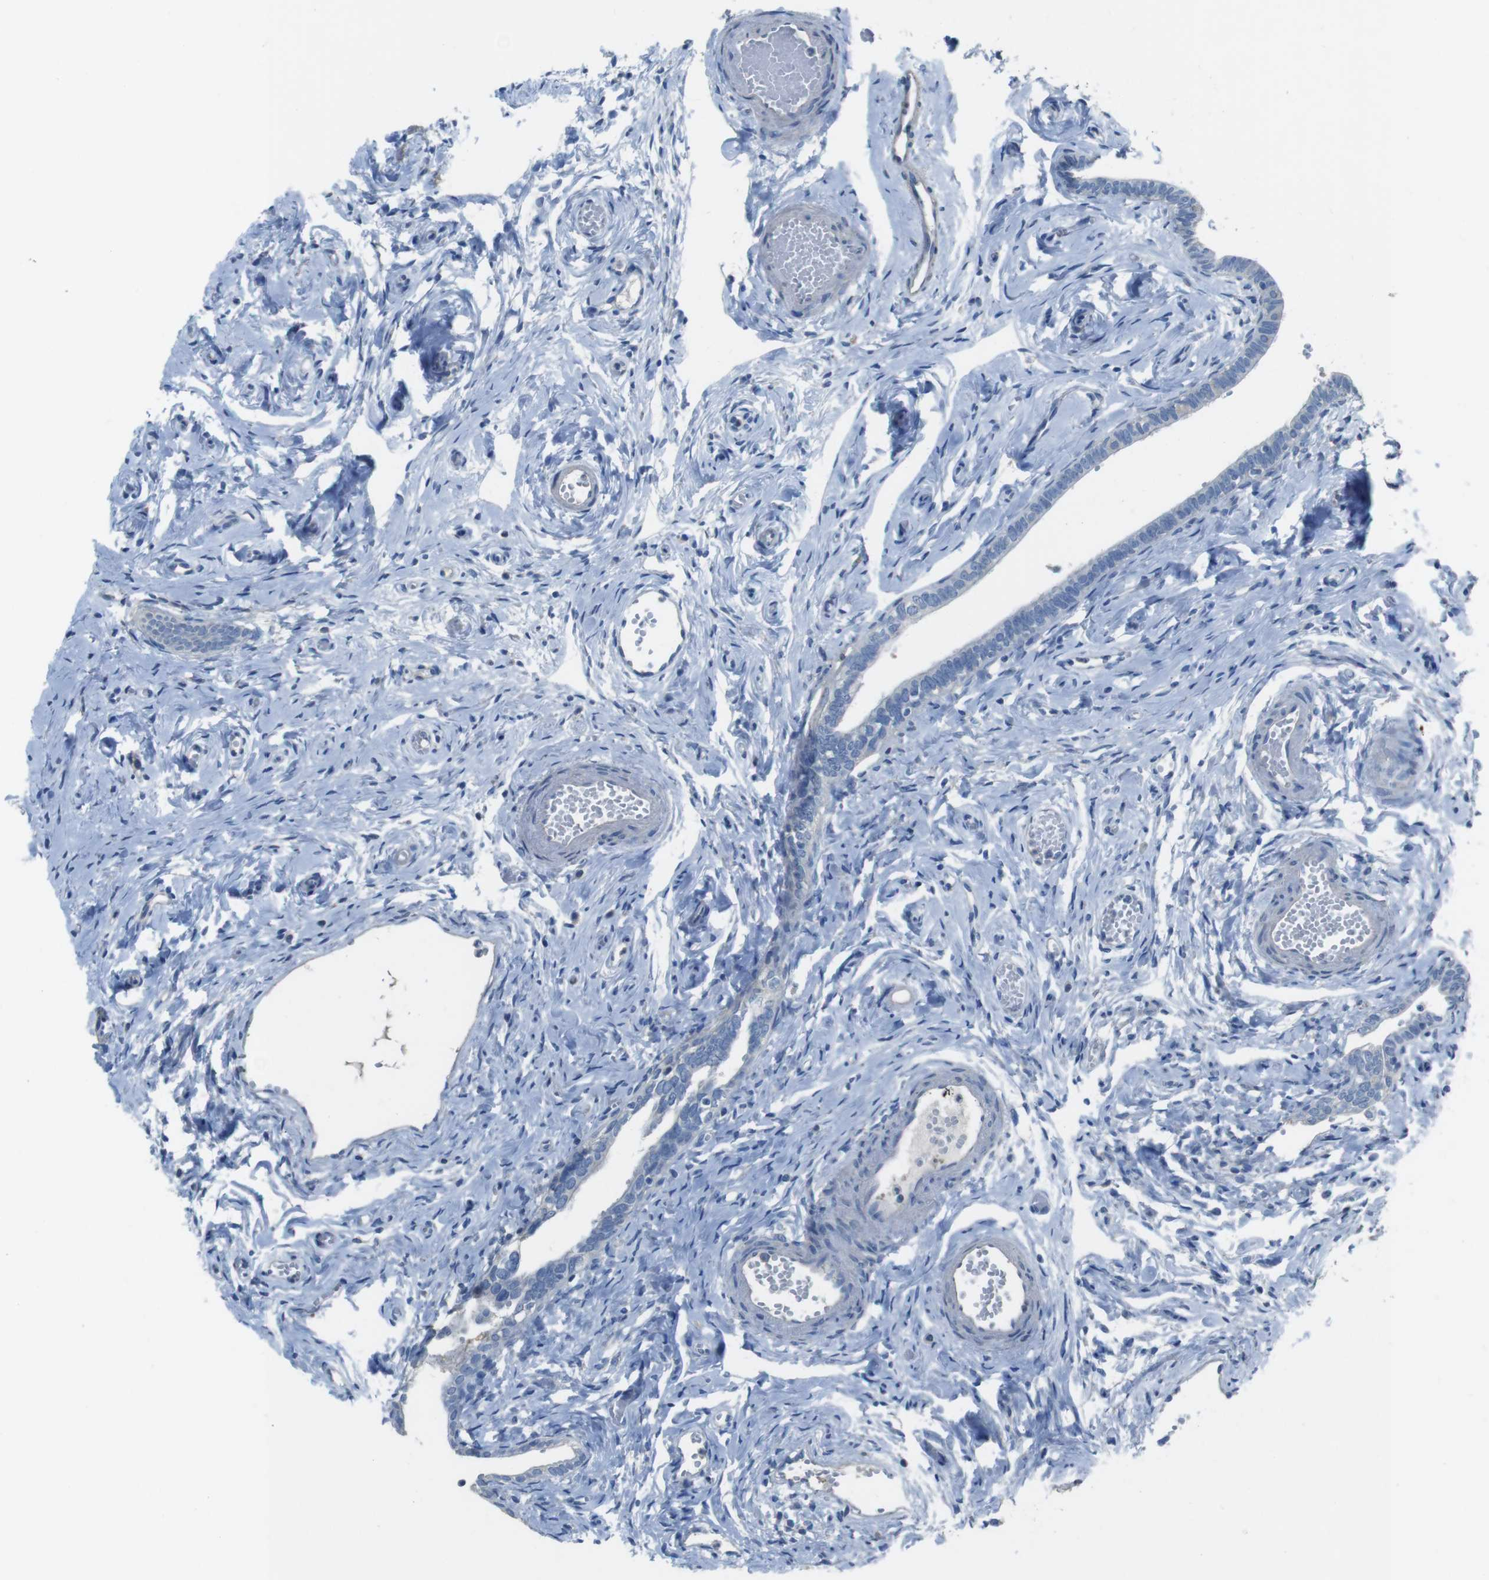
{"staining": {"intensity": "negative", "quantity": "none", "location": "none"}, "tissue": "fallopian tube", "cell_type": "Glandular cells", "image_type": "normal", "snomed": [{"axis": "morphology", "description": "Normal tissue, NOS"}, {"axis": "topography", "description": "Fallopian tube"}], "caption": "Glandular cells are negative for brown protein staining in normal fallopian tube. Nuclei are stained in blue.", "gene": "CYP2C19", "patient": {"sex": "female", "age": 71}}